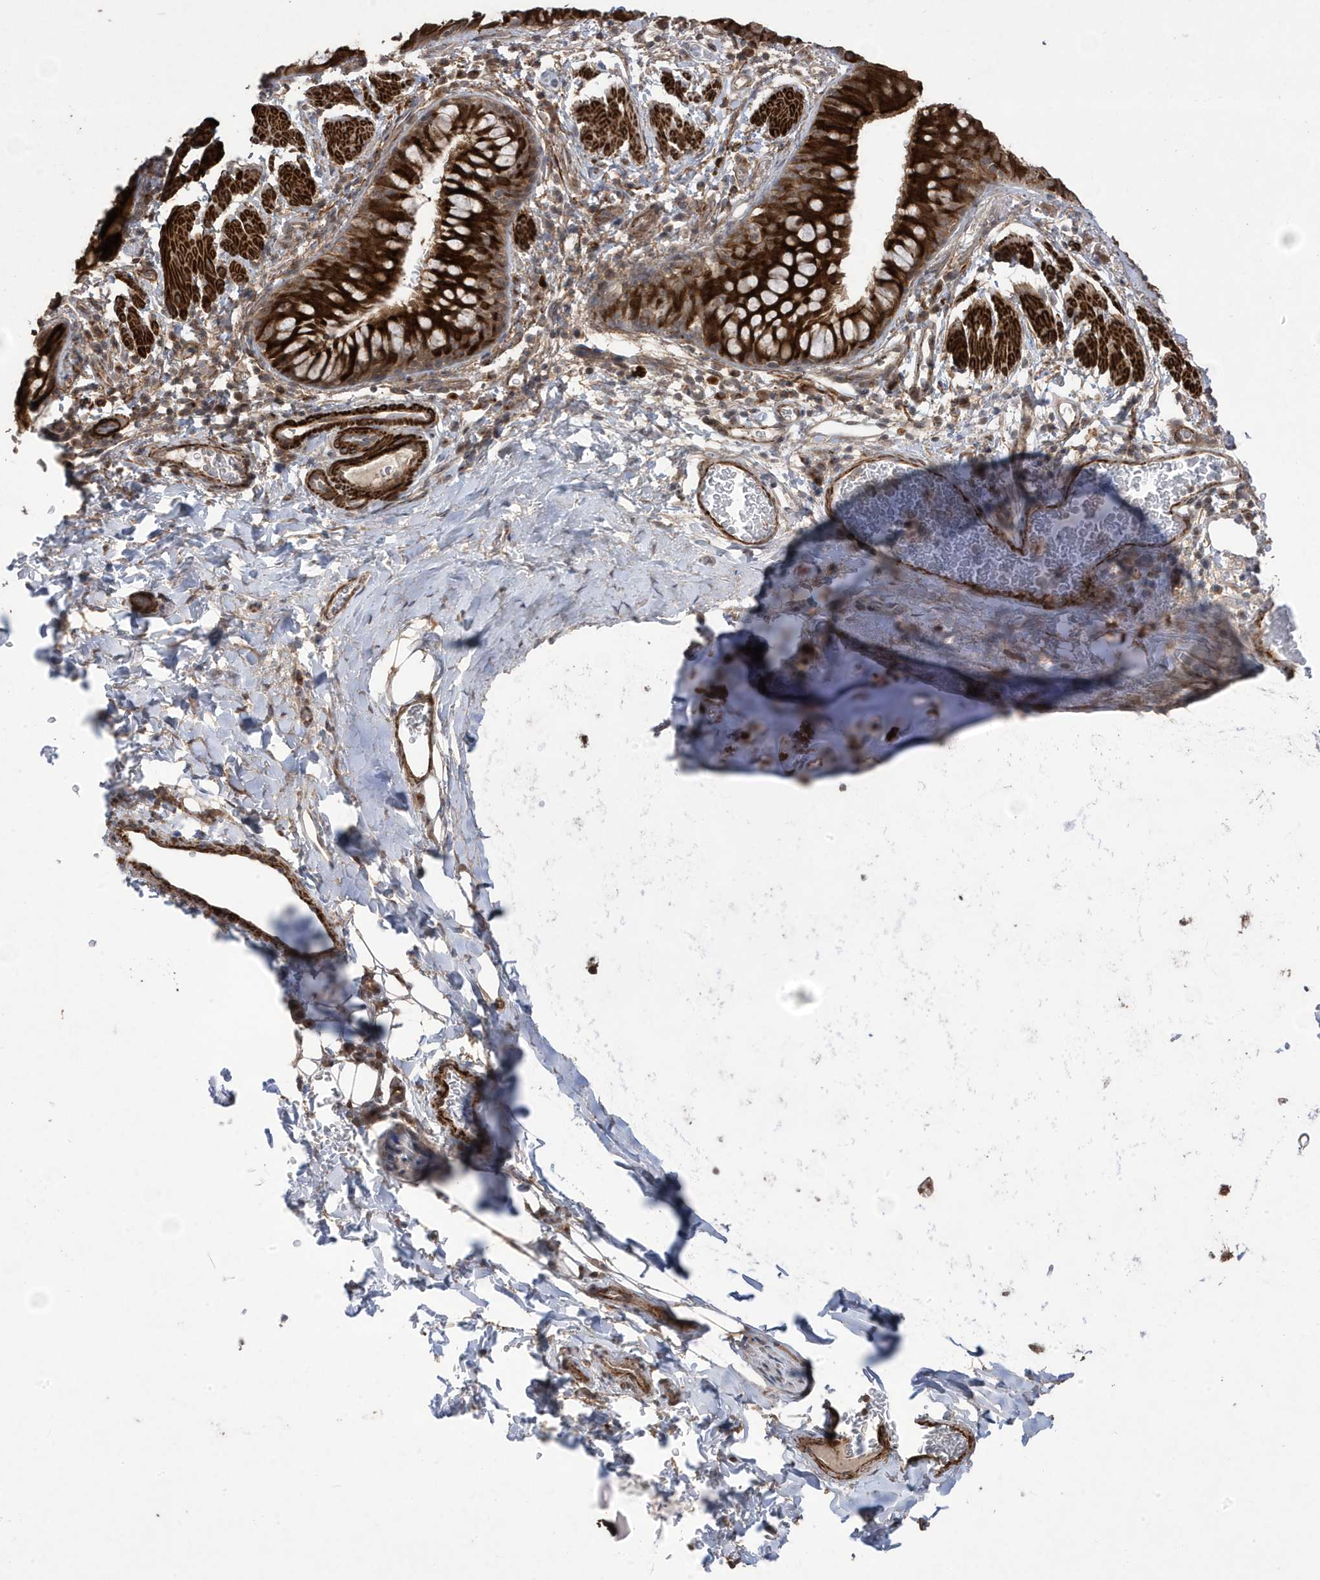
{"staining": {"intensity": "strong", "quantity": ">75%", "location": "cytoplasmic/membranous"}, "tissue": "bronchus", "cell_type": "Respiratory epithelial cells", "image_type": "normal", "snomed": [{"axis": "morphology", "description": "Normal tissue, NOS"}, {"axis": "topography", "description": "Cartilage tissue"}, {"axis": "topography", "description": "Bronchus"}], "caption": "This micrograph exhibits IHC staining of benign human bronchus, with high strong cytoplasmic/membranous expression in approximately >75% of respiratory epithelial cells.", "gene": "CETN3", "patient": {"sex": "female", "age": 36}}